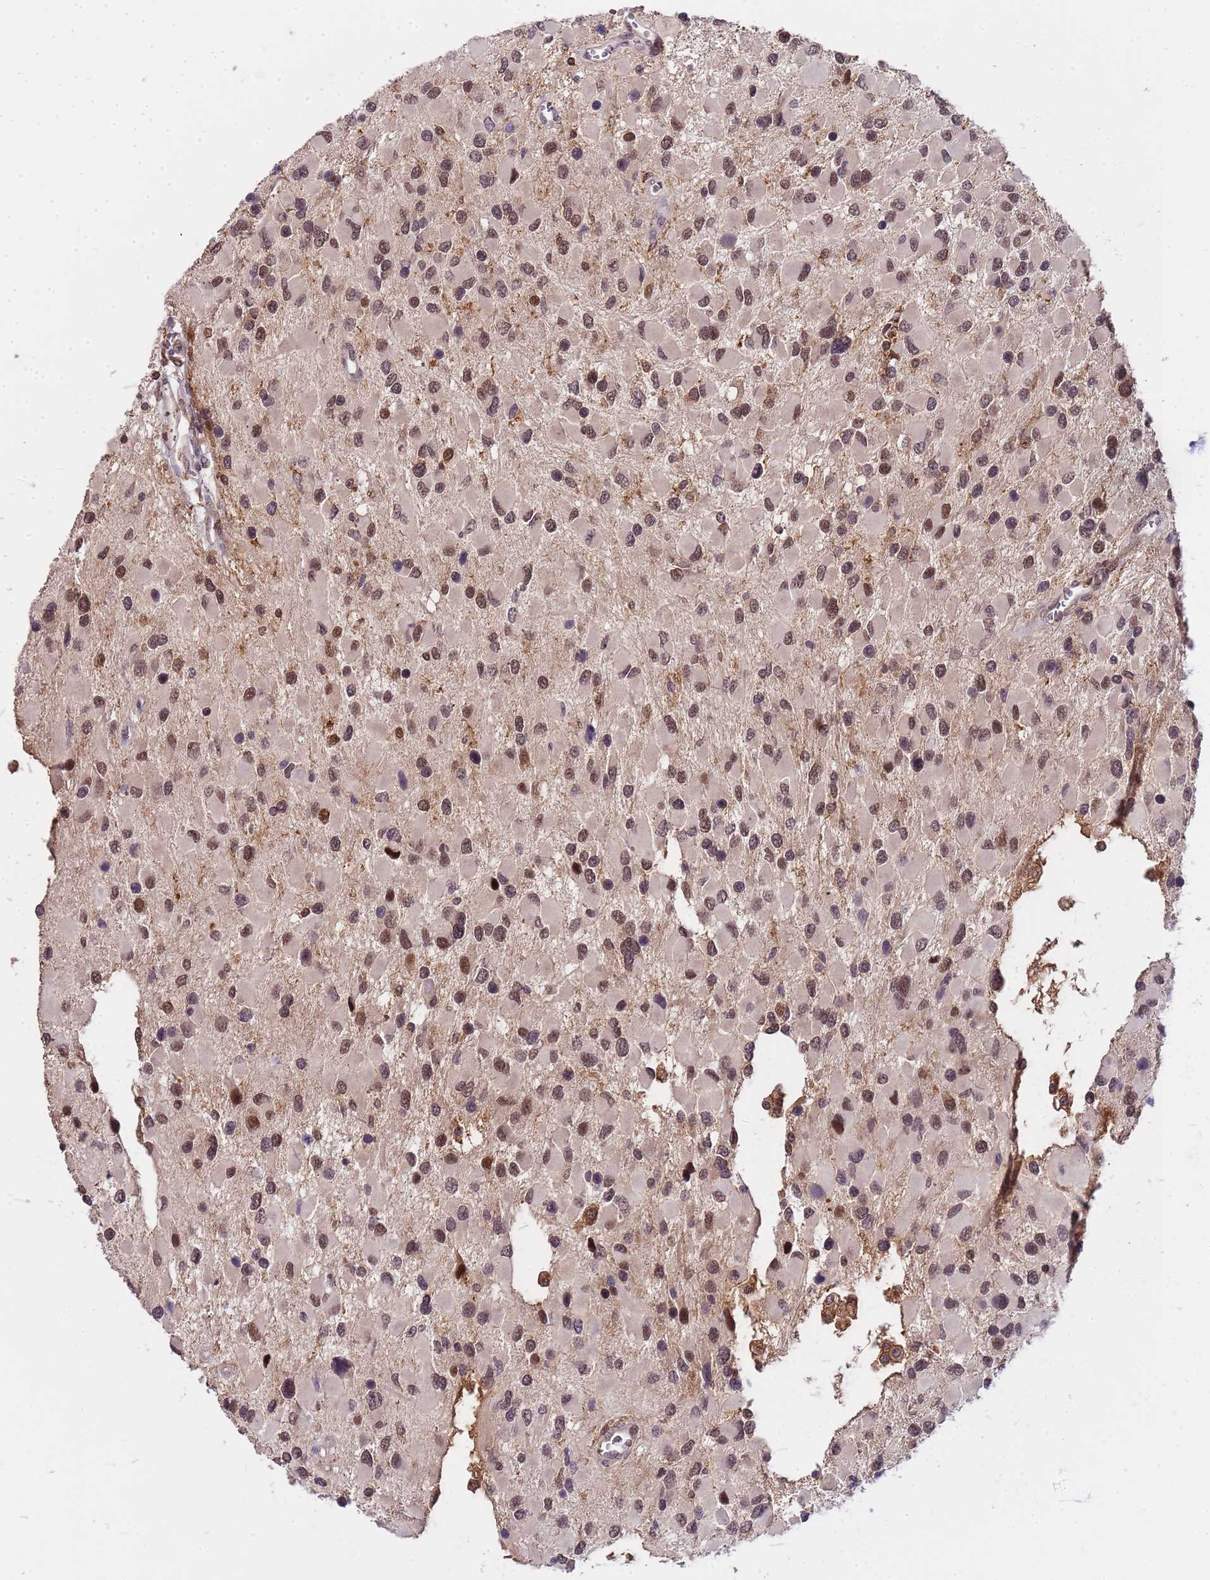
{"staining": {"intensity": "moderate", "quantity": ">75%", "location": "nuclear"}, "tissue": "glioma", "cell_type": "Tumor cells", "image_type": "cancer", "snomed": [{"axis": "morphology", "description": "Glioma, malignant, High grade"}, {"axis": "topography", "description": "Brain"}], "caption": "The image displays a brown stain indicating the presence of a protein in the nuclear of tumor cells in glioma.", "gene": "CD53", "patient": {"sex": "male", "age": 53}}